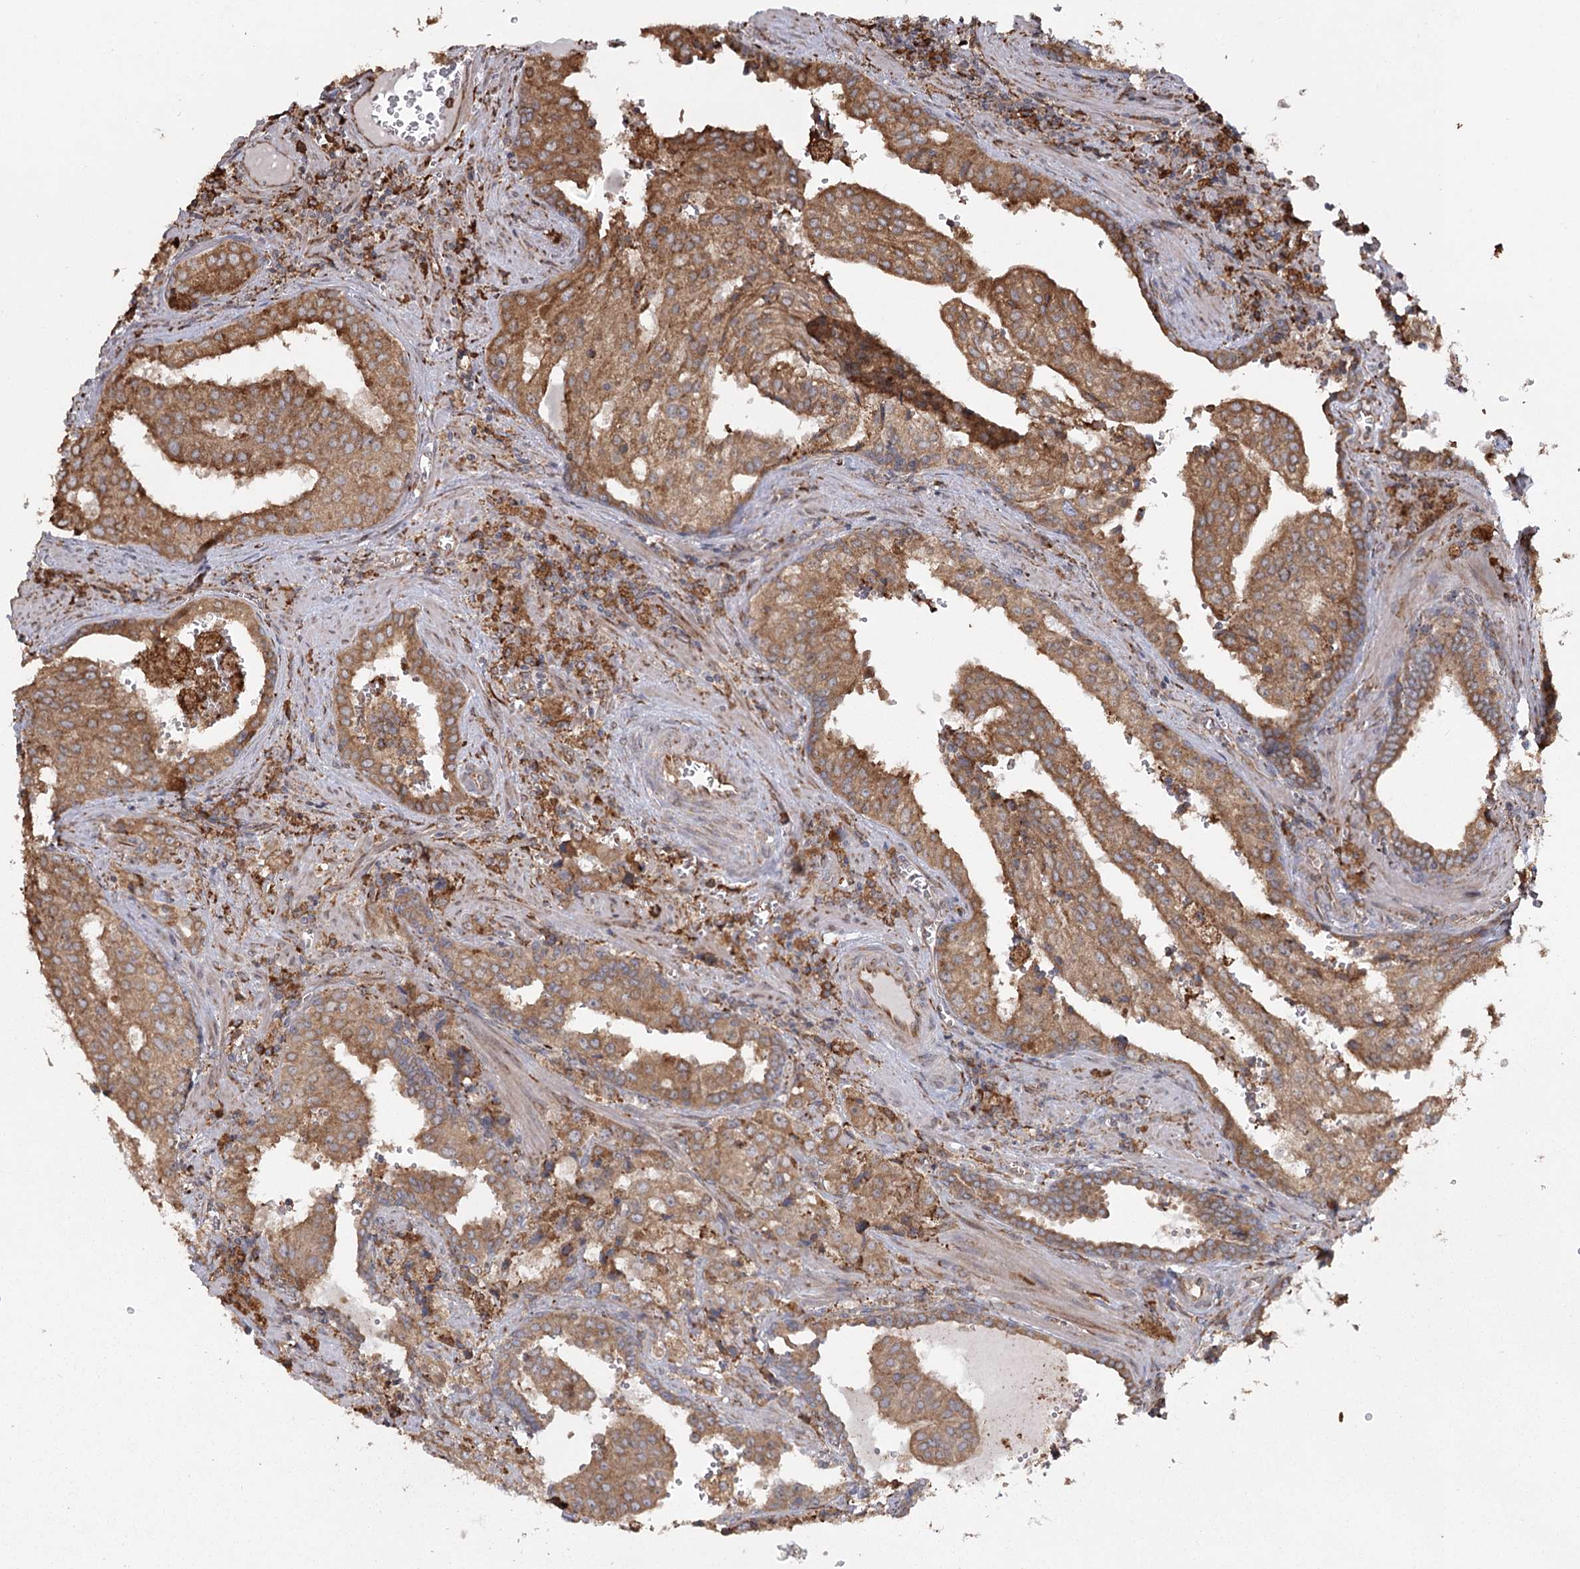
{"staining": {"intensity": "moderate", "quantity": ">75%", "location": "cytoplasmic/membranous"}, "tissue": "prostate cancer", "cell_type": "Tumor cells", "image_type": "cancer", "snomed": [{"axis": "morphology", "description": "Adenocarcinoma, High grade"}, {"axis": "topography", "description": "Prostate"}], "caption": "Moderate cytoplasmic/membranous protein staining is identified in about >75% of tumor cells in prostate high-grade adenocarcinoma.", "gene": "FAM13A", "patient": {"sex": "male", "age": 68}}